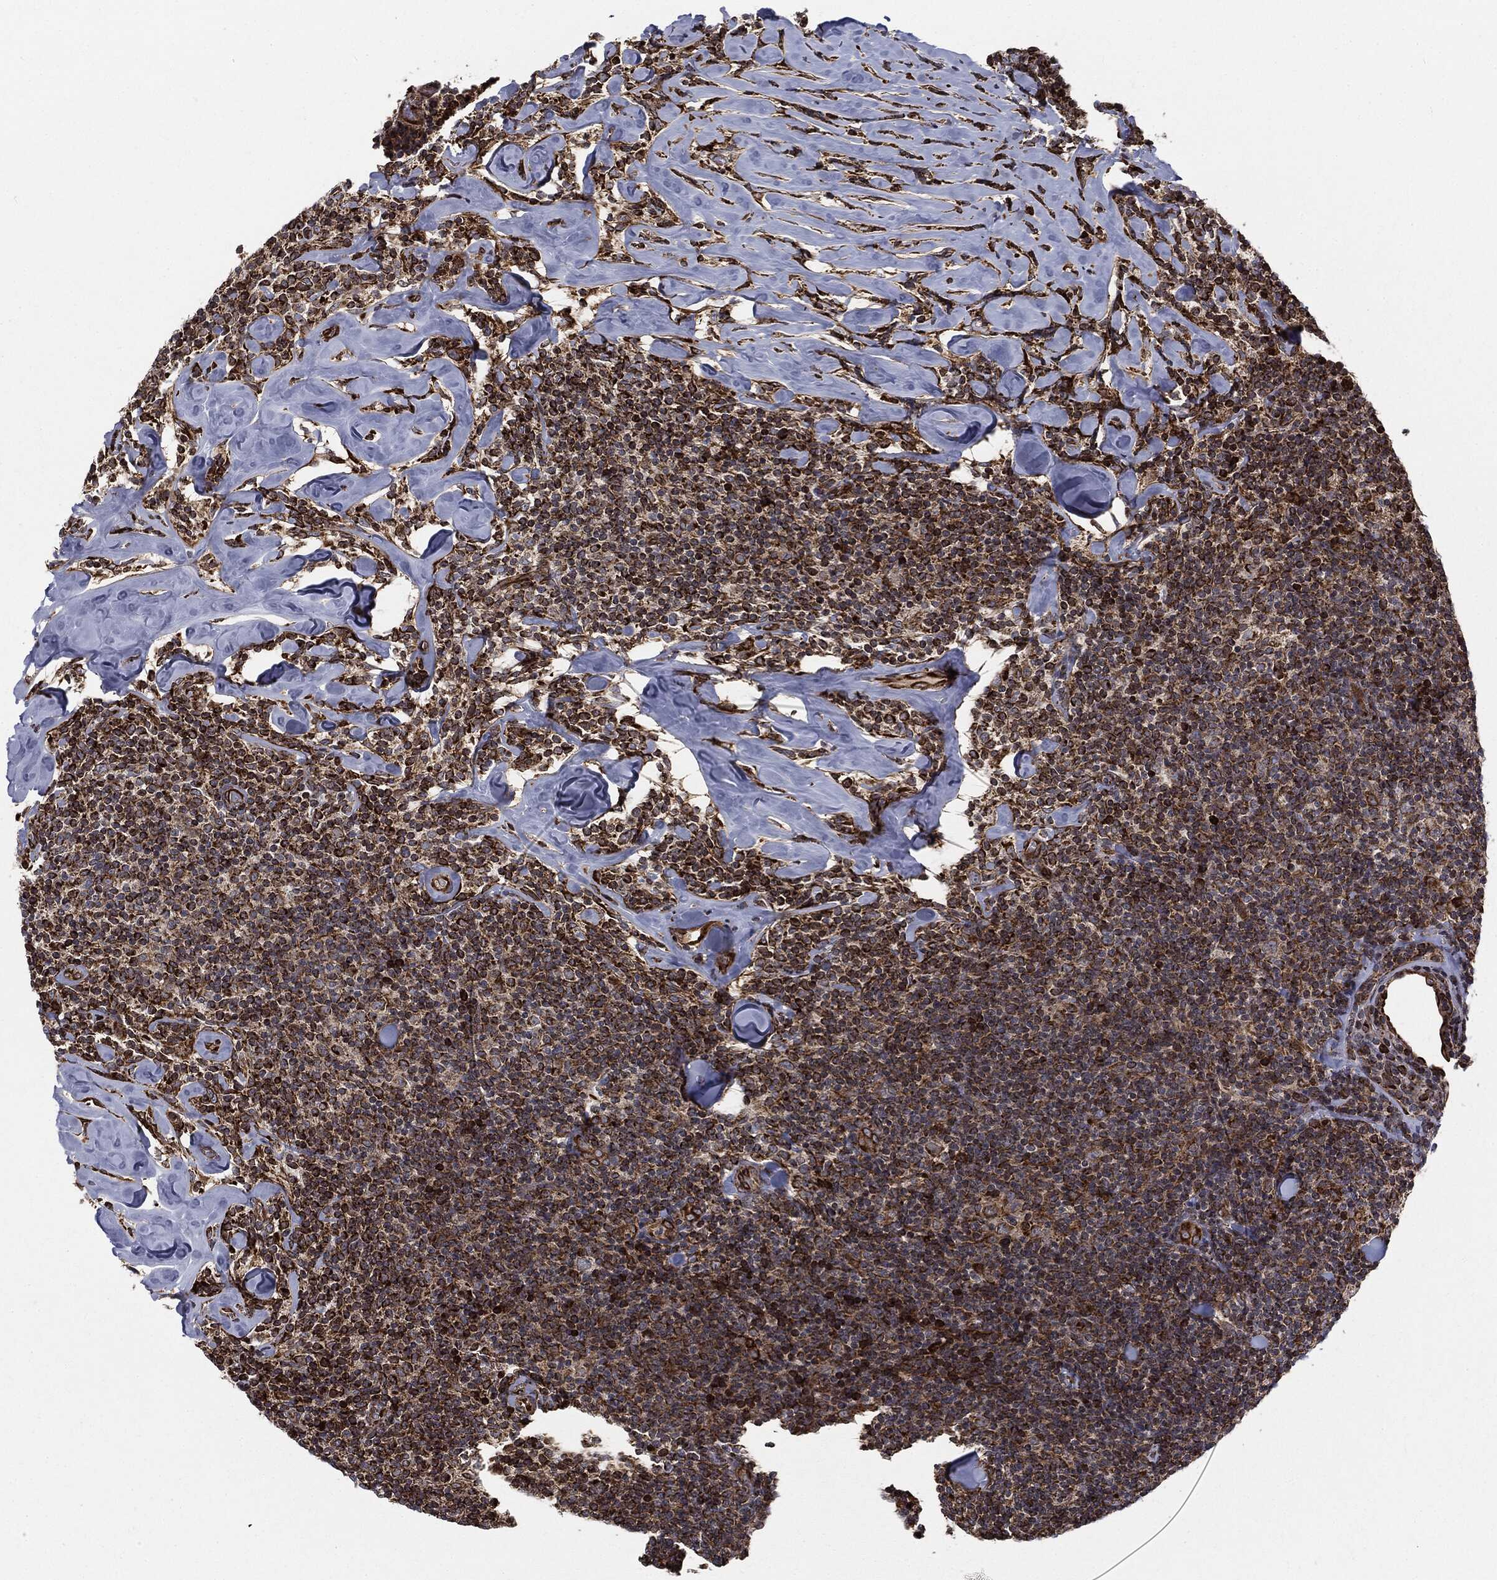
{"staining": {"intensity": "strong", "quantity": ">75%", "location": "cytoplasmic/membranous"}, "tissue": "lymphoma", "cell_type": "Tumor cells", "image_type": "cancer", "snomed": [{"axis": "morphology", "description": "Malignant lymphoma, non-Hodgkin's type, Low grade"}, {"axis": "topography", "description": "Lymph node"}], "caption": "Immunohistochemistry (IHC) of human low-grade malignant lymphoma, non-Hodgkin's type displays high levels of strong cytoplasmic/membranous expression in approximately >75% of tumor cells.", "gene": "CYLD", "patient": {"sex": "female", "age": 56}}